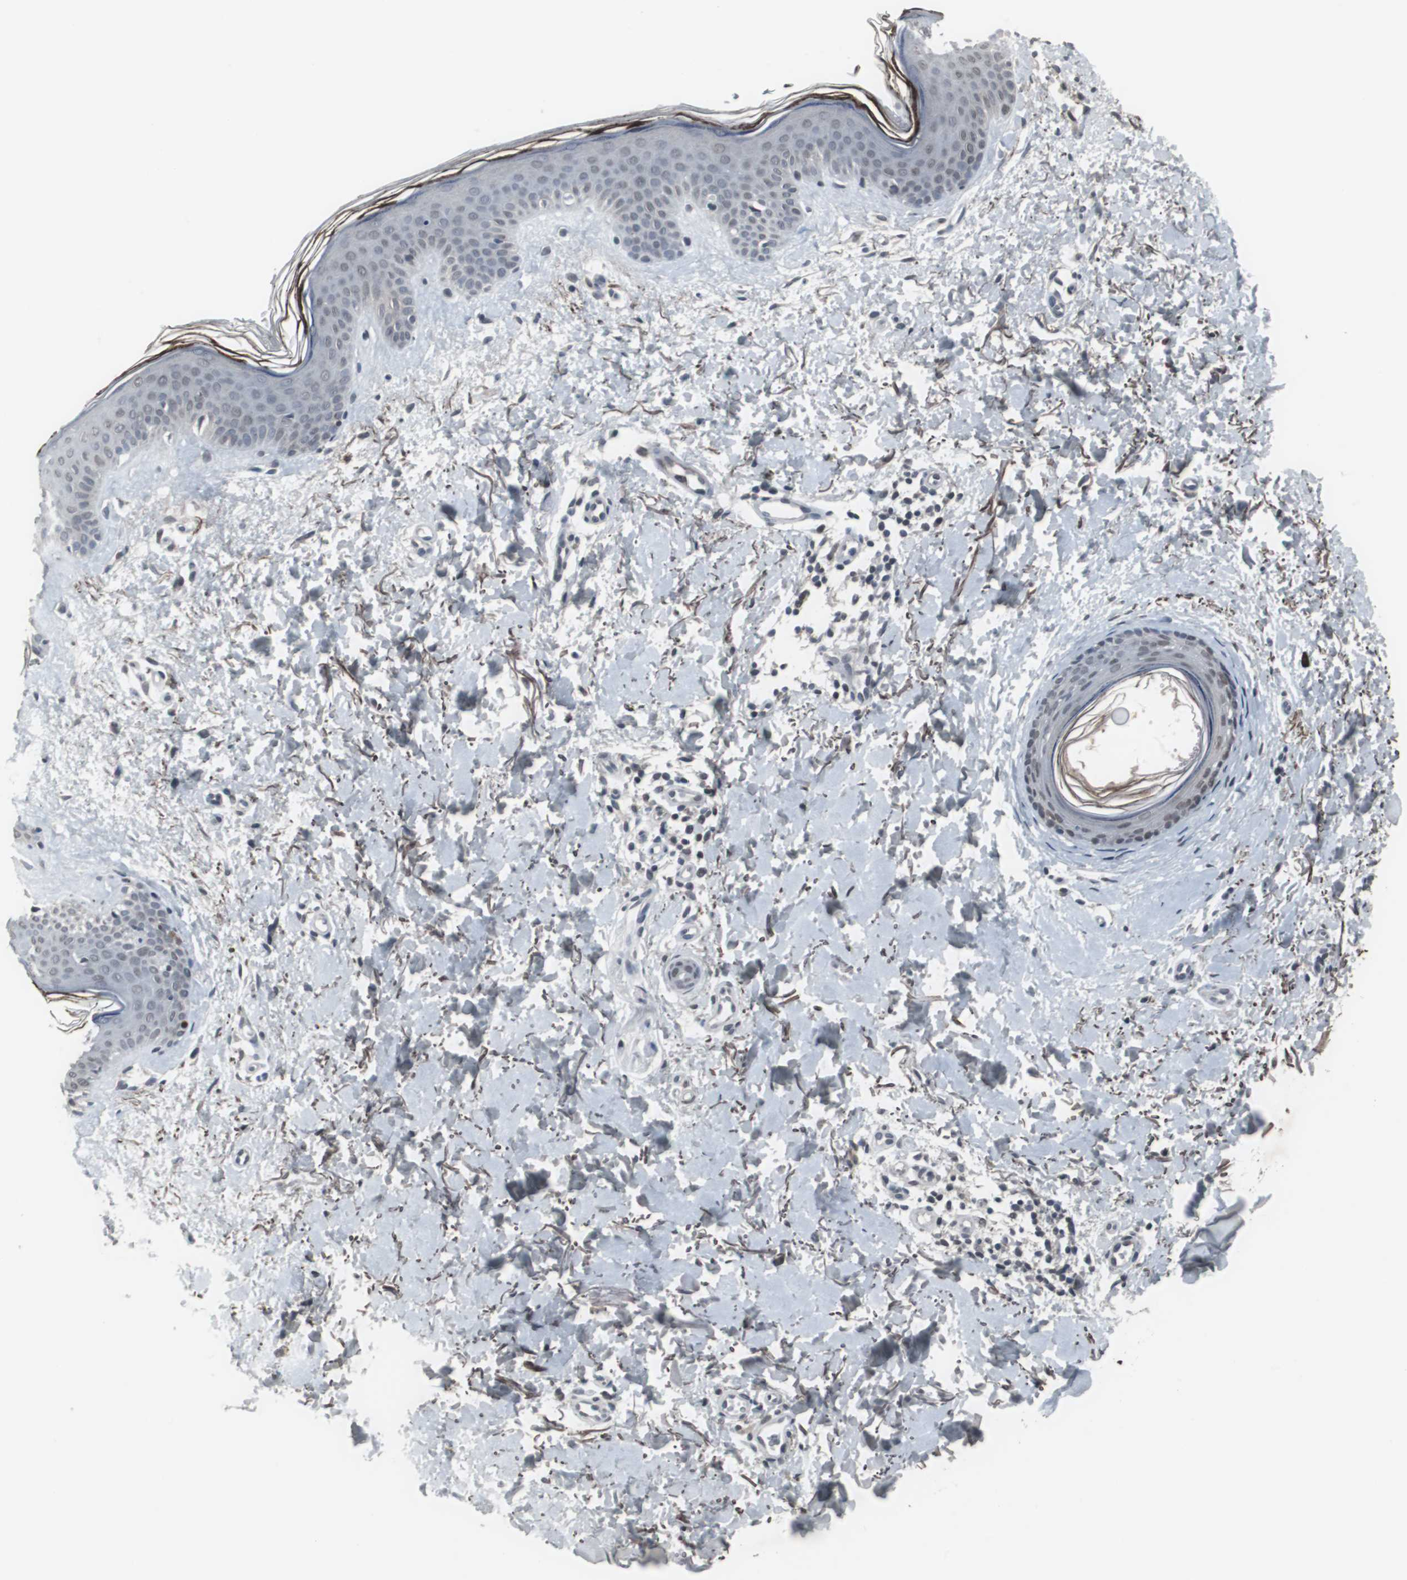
{"staining": {"intensity": "weak", "quantity": ">75%", "location": "cytoplasmic/membranous,nuclear"}, "tissue": "skin", "cell_type": "Fibroblasts", "image_type": "normal", "snomed": [{"axis": "morphology", "description": "Normal tissue, NOS"}, {"axis": "topography", "description": "Skin"}], "caption": "Skin stained with immunohistochemistry displays weak cytoplasmic/membranous,nuclear positivity in about >75% of fibroblasts. (brown staining indicates protein expression, while blue staining denotes nuclei).", "gene": "FOXP4", "patient": {"sex": "female", "age": 56}}